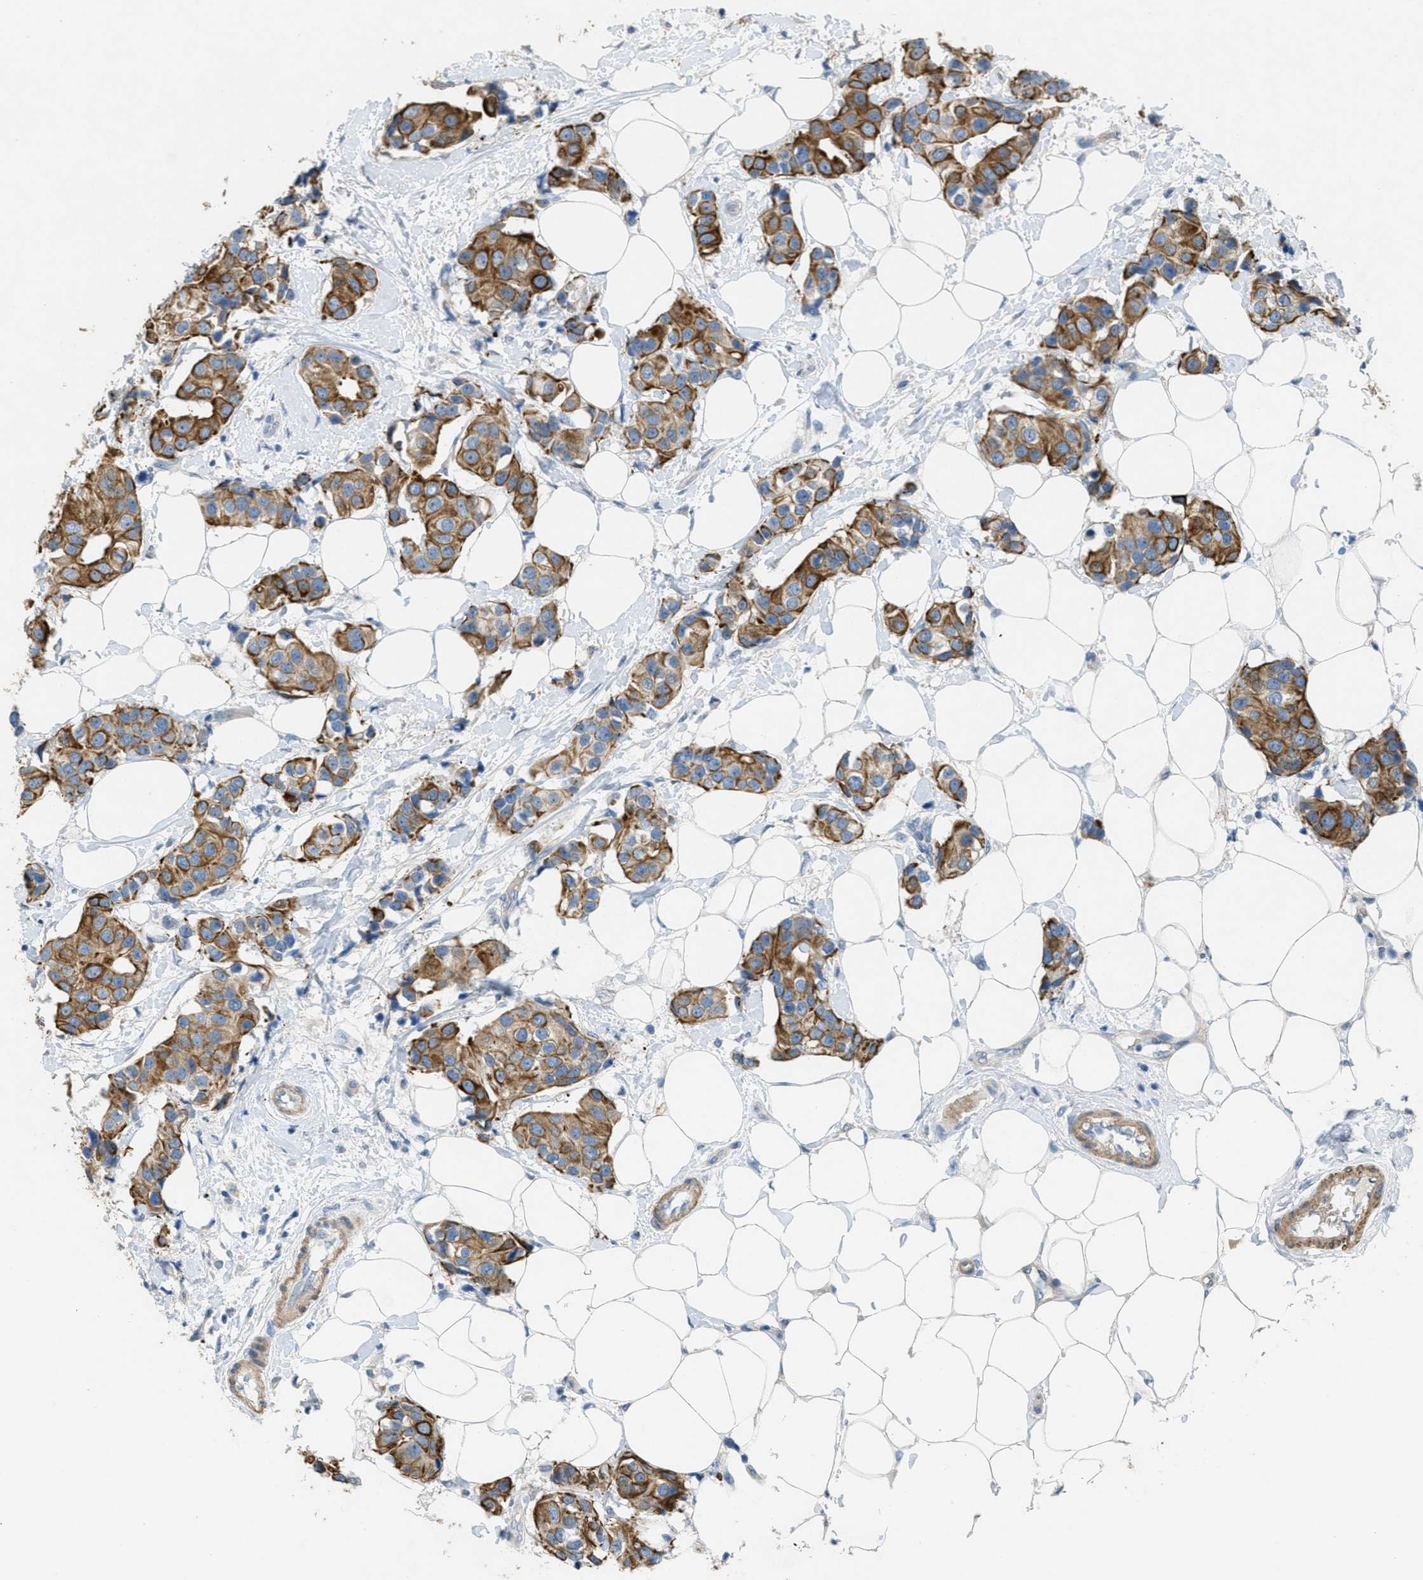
{"staining": {"intensity": "strong", "quantity": ">75%", "location": "cytoplasmic/membranous"}, "tissue": "breast cancer", "cell_type": "Tumor cells", "image_type": "cancer", "snomed": [{"axis": "morphology", "description": "Normal tissue, NOS"}, {"axis": "morphology", "description": "Duct carcinoma"}, {"axis": "topography", "description": "Breast"}], "caption": "A high-resolution micrograph shows immunohistochemistry (IHC) staining of breast intraductal carcinoma, which displays strong cytoplasmic/membranous expression in about >75% of tumor cells. (Brightfield microscopy of DAB IHC at high magnification).", "gene": "MRS2", "patient": {"sex": "female", "age": 39}}